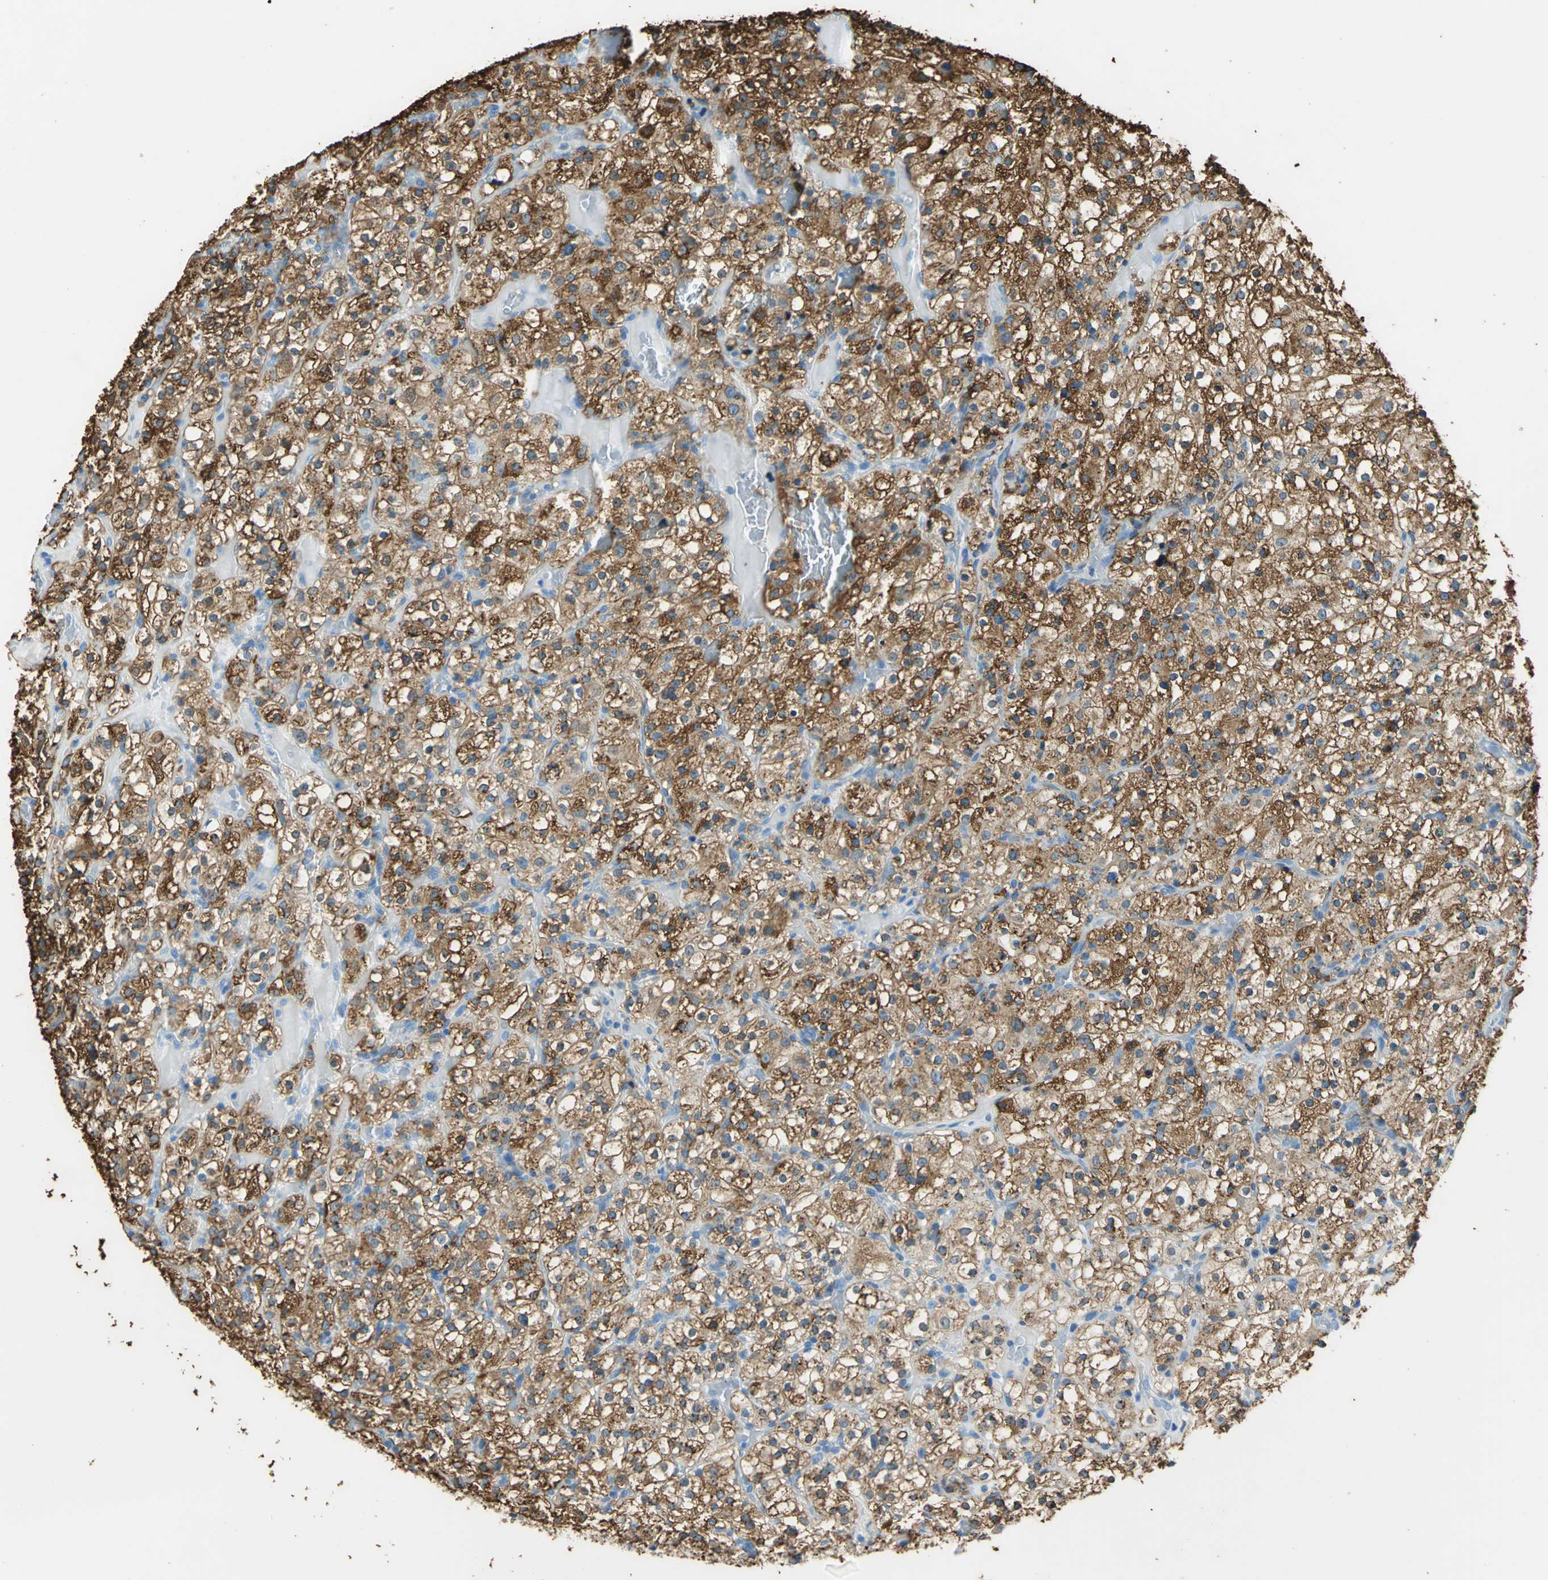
{"staining": {"intensity": "strong", "quantity": ">75%", "location": "cytoplasmic/membranous"}, "tissue": "renal cancer", "cell_type": "Tumor cells", "image_type": "cancer", "snomed": [{"axis": "morphology", "description": "Normal tissue, NOS"}, {"axis": "morphology", "description": "Adenocarcinoma, NOS"}, {"axis": "topography", "description": "Kidney"}], "caption": "This image displays immunohistochemistry (IHC) staining of renal cancer, with high strong cytoplasmic/membranous expression in about >75% of tumor cells.", "gene": "ANXA4", "patient": {"sex": "female", "age": 72}}